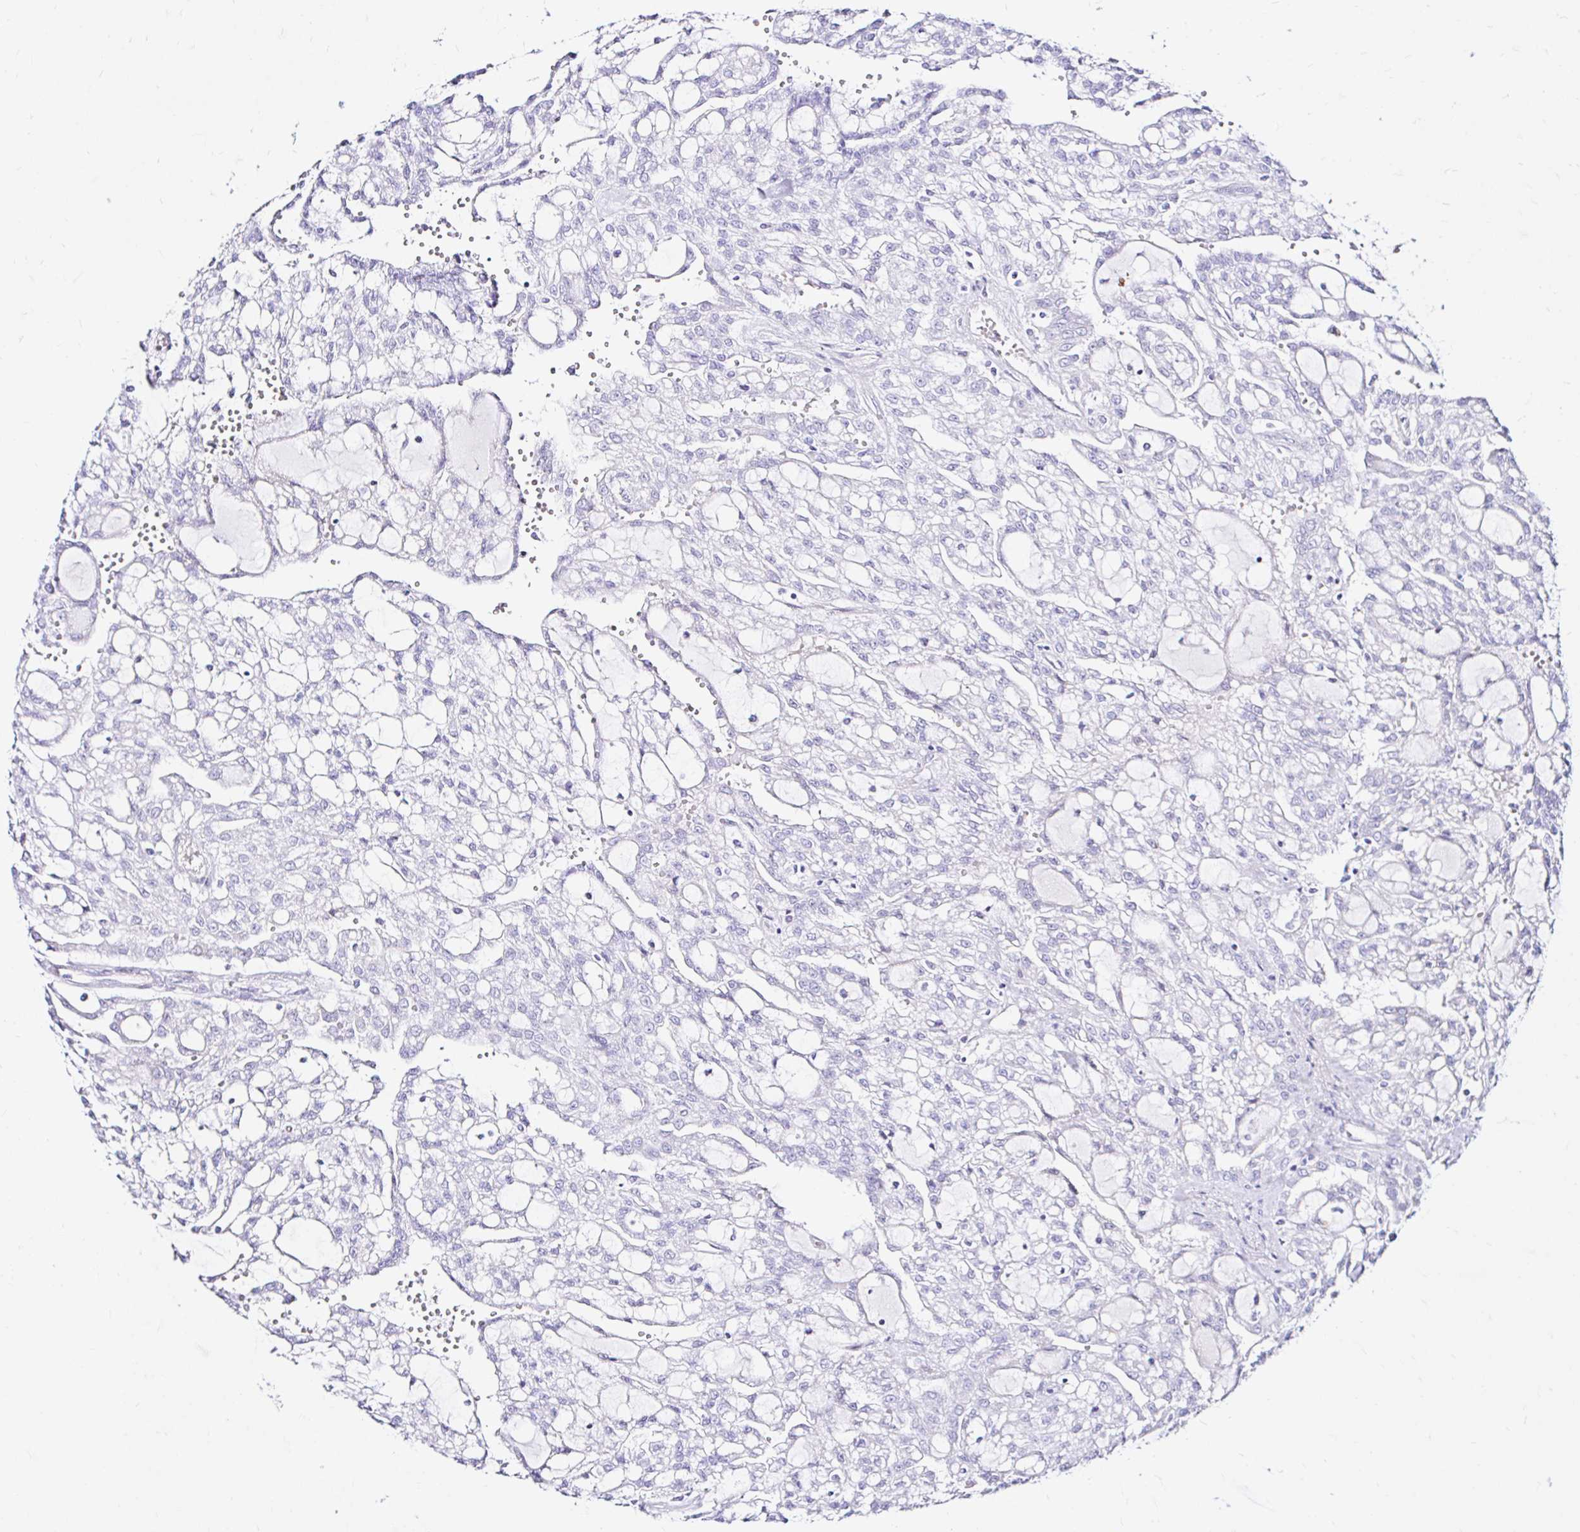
{"staining": {"intensity": "negative", "quantity": "none", "location": "none"}, "tissue": "renal cancer", "cell_type": "Tumor cells", "image_type": "cancer", "snomed": [{"axis": "morphology", "description": "Adenocarcinoma, NOS"}, {"axis": "topography", "description": "Kidney"}], "caption": "An immunohistochemistry (IHC) photomicrograph of renal cancer (adenocarcinoma) is shown. There is no staining in tumor cells of renal cancer (adenocarcinoma). (DAB immunohistochemistry visualized using brightfield microscopy, high magnification).", "gene": "ZNF432", "patient": {"sex": "male", "age": 63}}